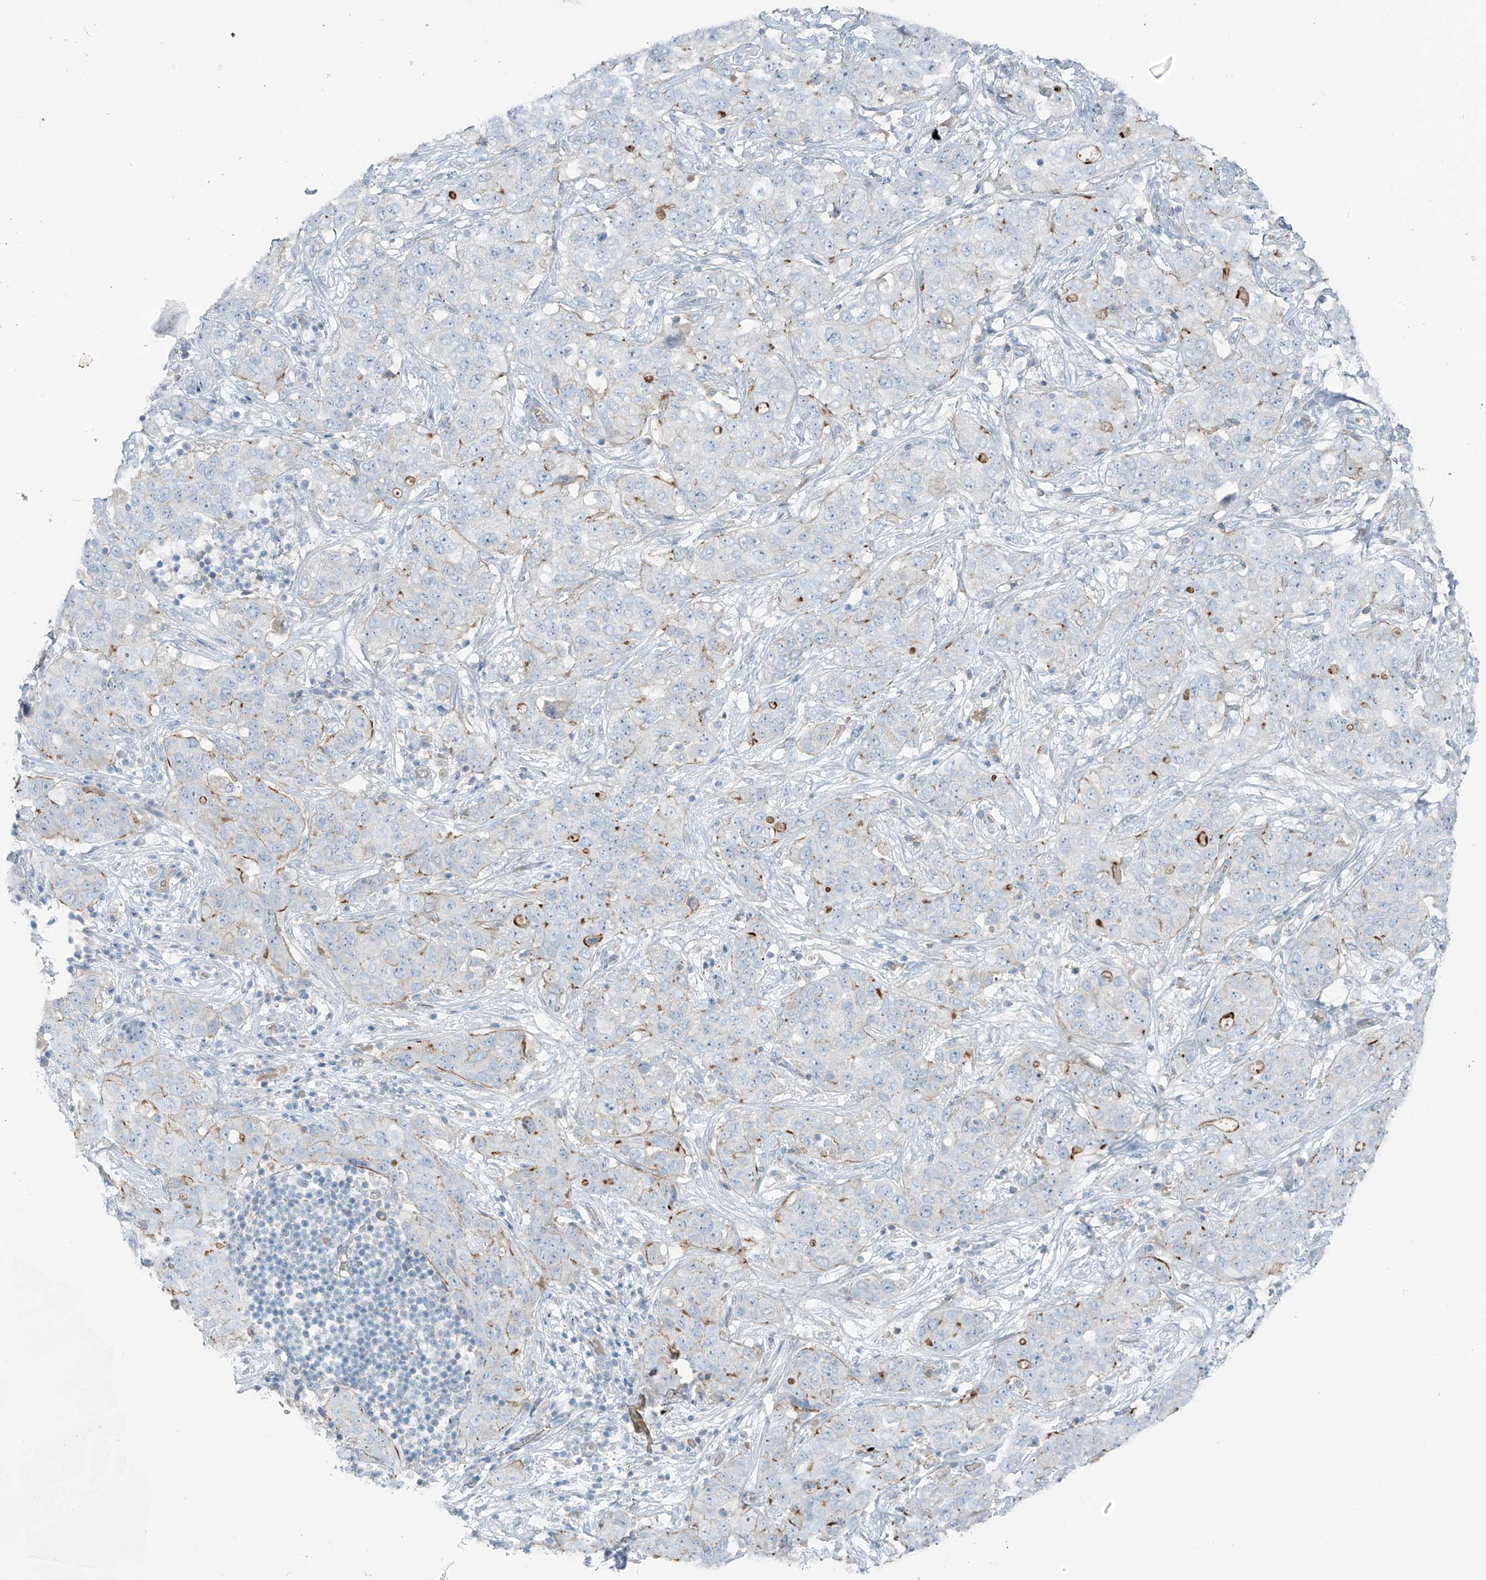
{"staining": {"intensity": "moderate", "quantity": "<25%", "location": "cytoplasmic/membranous"}, "tissue": "stomach cancer", "cell_type": "Tumor cells", "image_type": "cancer", "snomed": [{"axis": "morphology", "description": "Normal tissue, NOS"}, {"axis": "morphology", "description": "Adenocarcinoma, NOS"}, {"axis": "topography", "description": "Lymph node"}, {"axis": "topography", "description": "Stomach"}], "caption": "This is an image of immunohistochemistry (IHC) staining of adenocarcinoma (stomach), which shows moderate positivity in the cytoplasmic/membranous of tumor cells.", "gene": "FAM131C", "patient": {"sex": "male", "age": 48}}